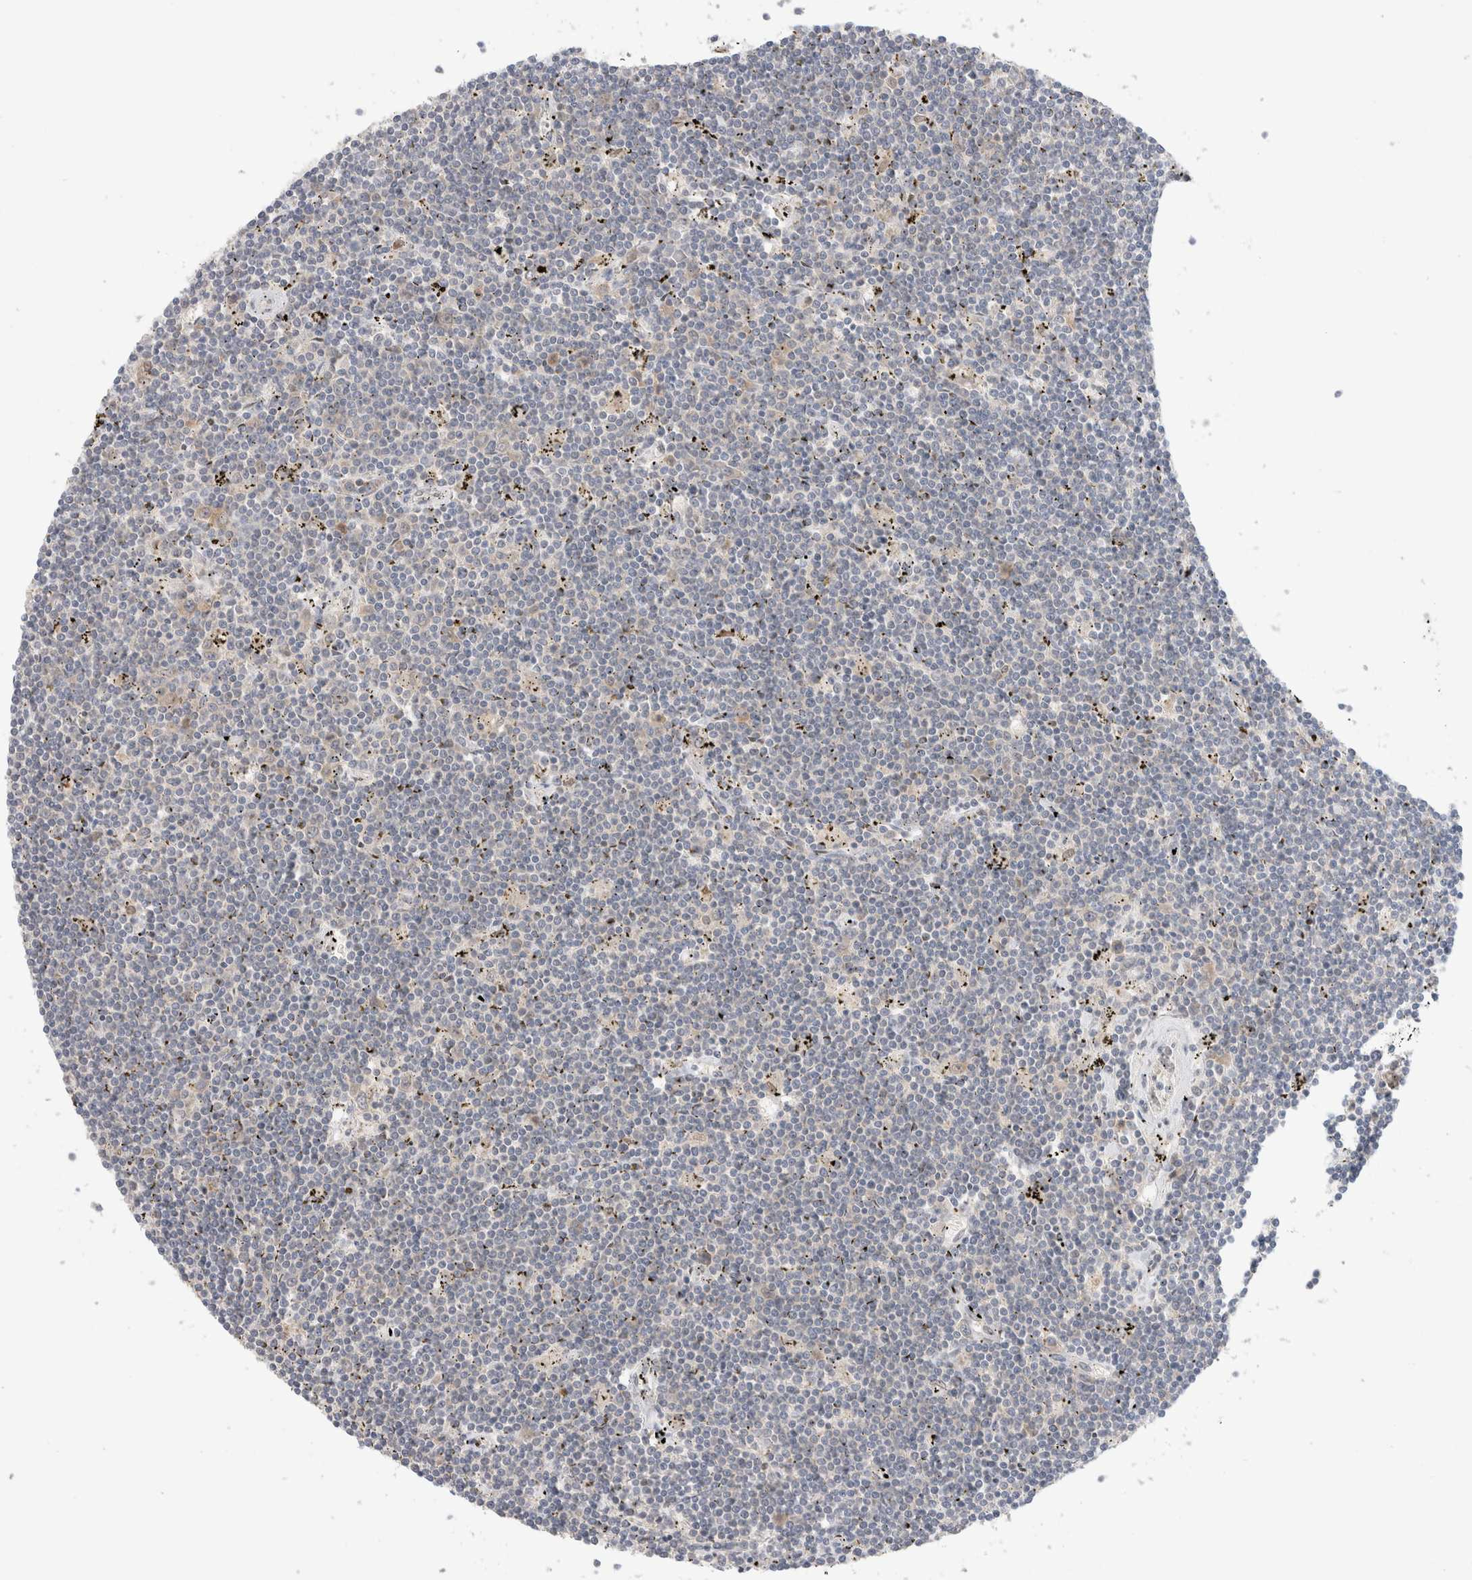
{"staining": {"intensity": "negative", "quantity": "none", "location": "none"}, "tissue": "lymphoma", "cell_type": "Tumor cells", "image_type": "cancer", "snomed": [{"axis": "morphology", "description": "Malignant lymphoma, non-Hodgkin's type, Low grade"}, {"axis": "topography", "description": "Spleen"}], "caption": "Protein analysis of lymphoma reveals no significant staining in tumor cells.", "gene": "NDOR1", "patient": {"sex": "male", "age": 76}}